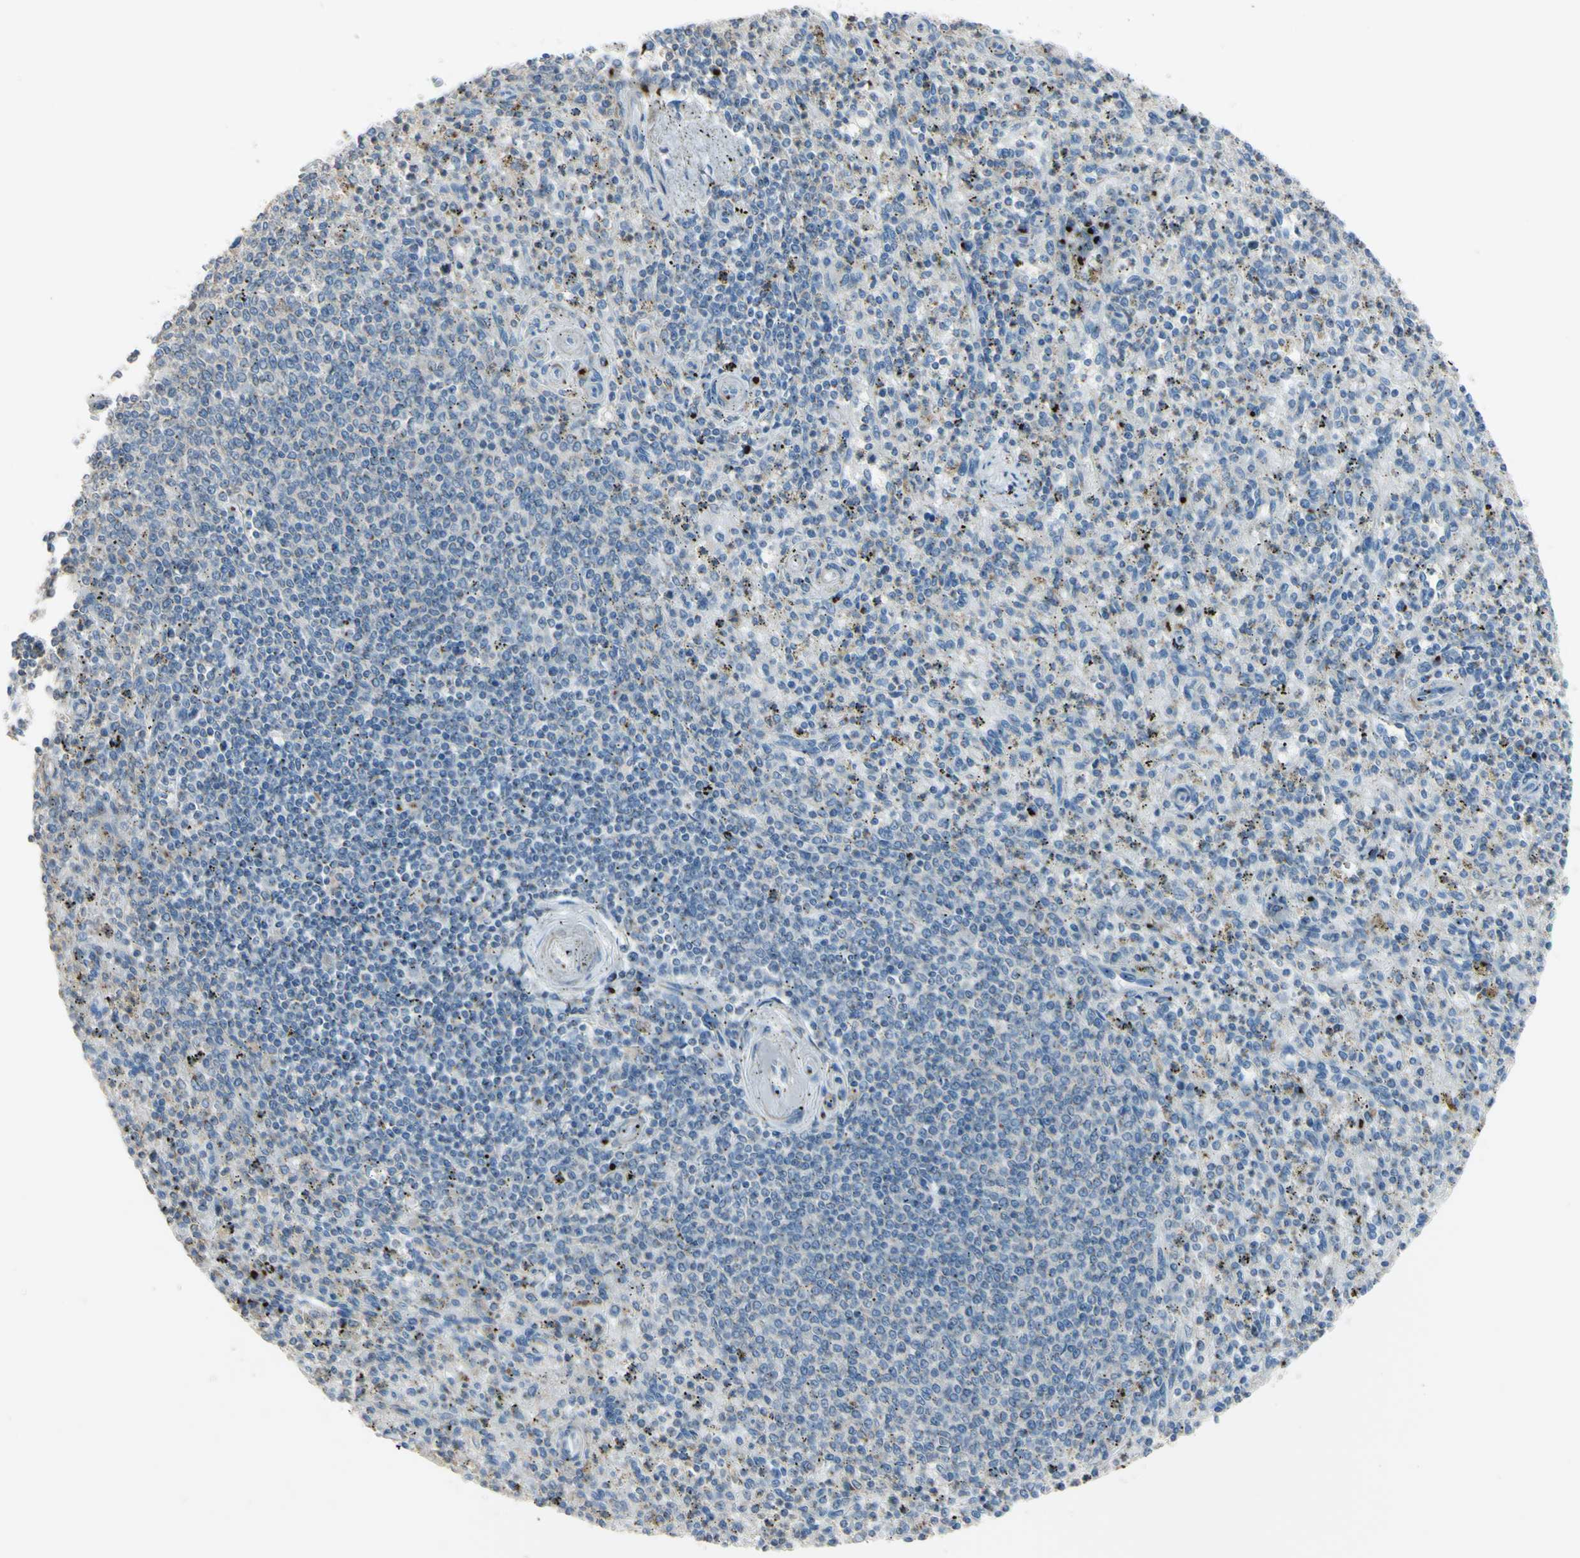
{"staining": {"intensity": "weak", "quantity": "25%-75%", "location": "cytoplasmic/membranous"}, "tissue": "spleen", "cell_type": "Cells in red pulp", "image_type": "normal", "snomed": [{"axis": "morphology", "description": "Normal tissue, NOS"}, {"axis": "topography", "description": "Spleen"}], "caption": "DAB (3,3'-diaminobenzidine) immunohistochemical staining of normal spleen reveals weak cytoplasmic/membranous protein staining in about 25%-75% of cells in red pulp.", "gene": "B4GALT3", "patient": {"sex": "male", "age": 72}}